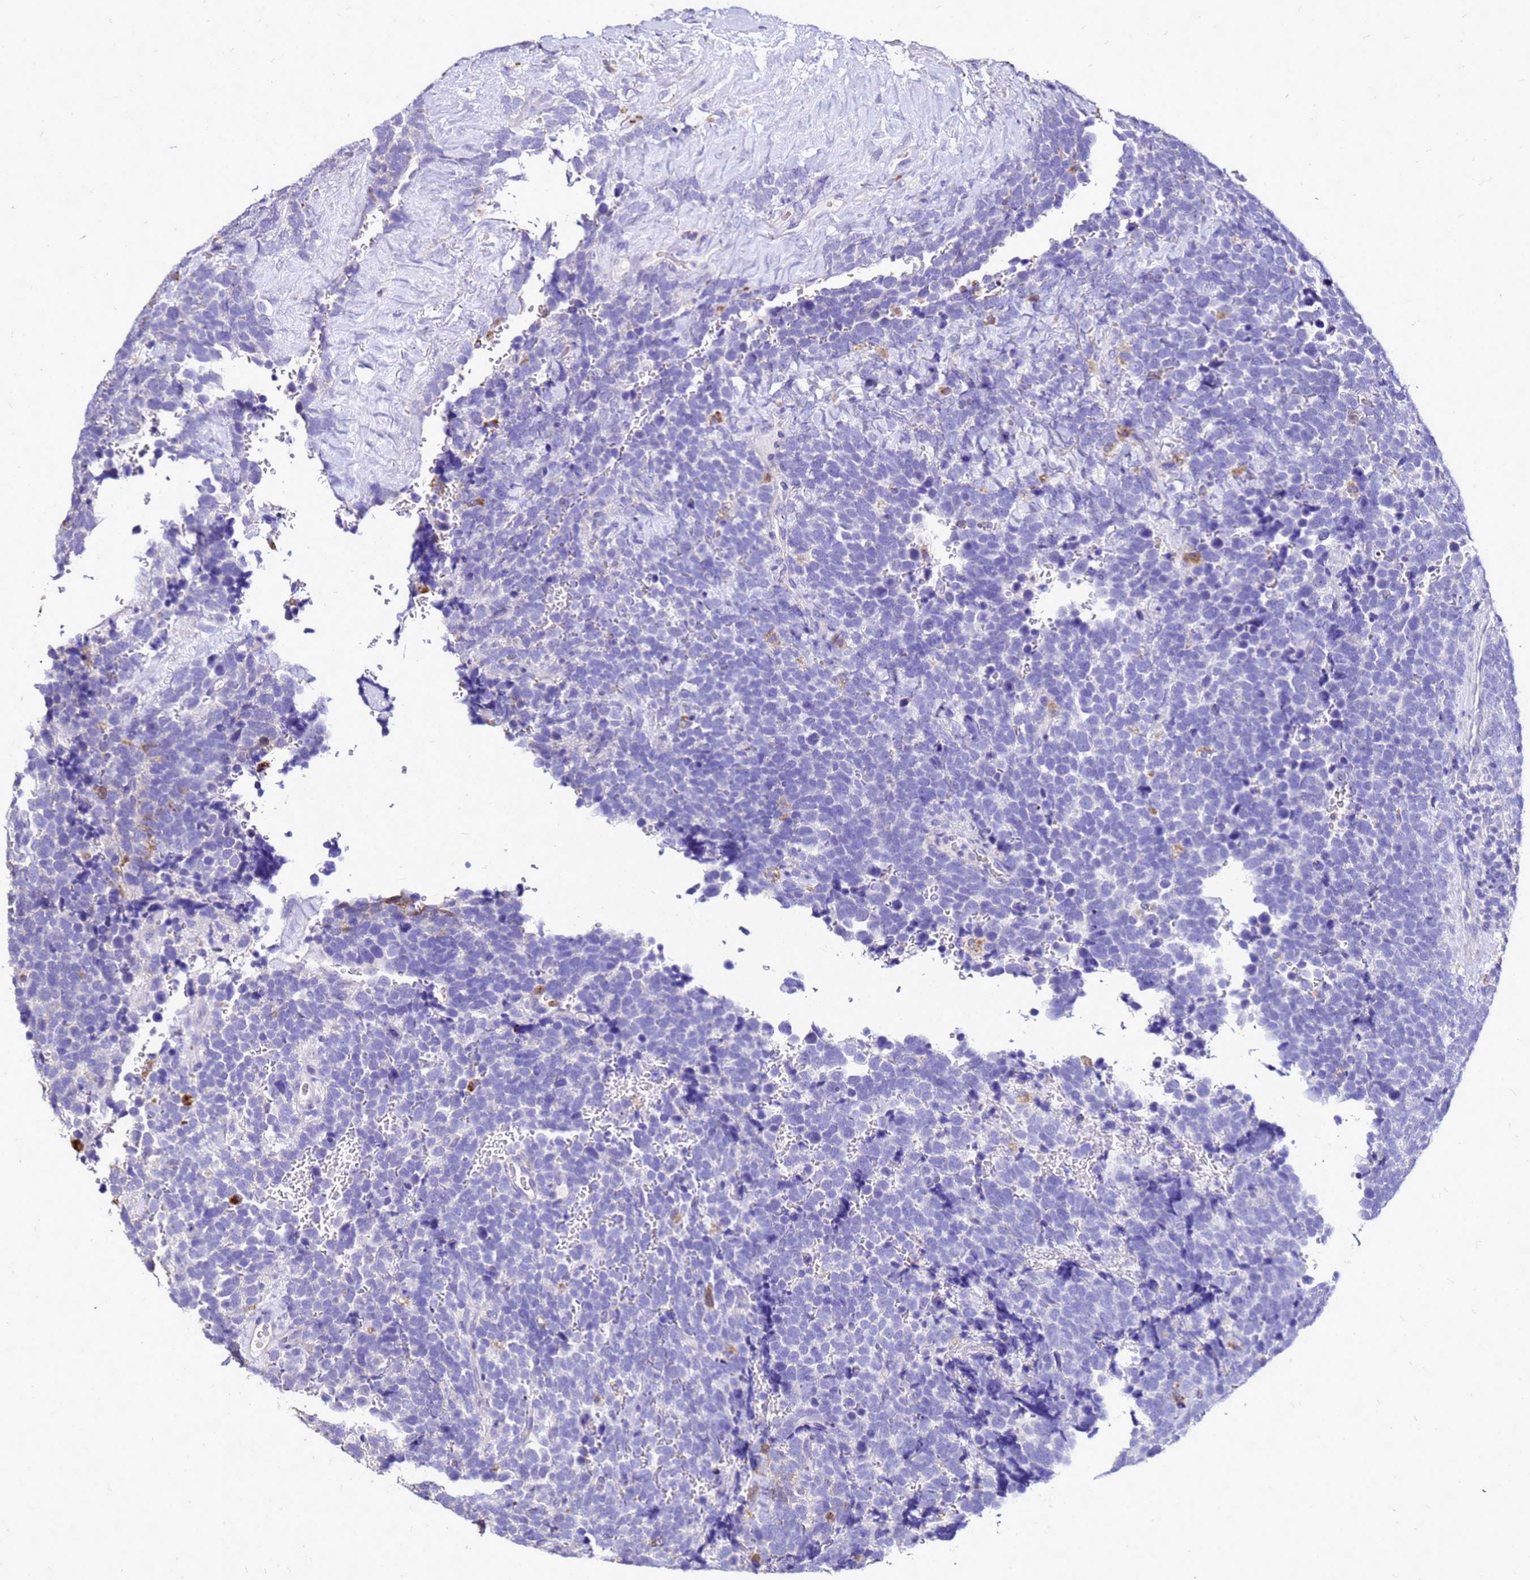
{"staining": {"intensity": "negative", "quantity": "none", "location": "none"}, "tissue": "urothelial cancer", "cell_type": "Tumor cells", "image_type": "cancer", "snomed": [{"axis": "morphology", "description": "Urothelial carcinoma, High grade"}, {"axis": "topography", "description": "Urinary bladder"}], "caption": "A high-resolution photomicrograph shows immunohistochemistry (IHC) staining of urothelial cancer, which demonstrates no significant staining in tumor cells.", "gene": "S100A2", "patient": {"sex": "female", "age": 82}}